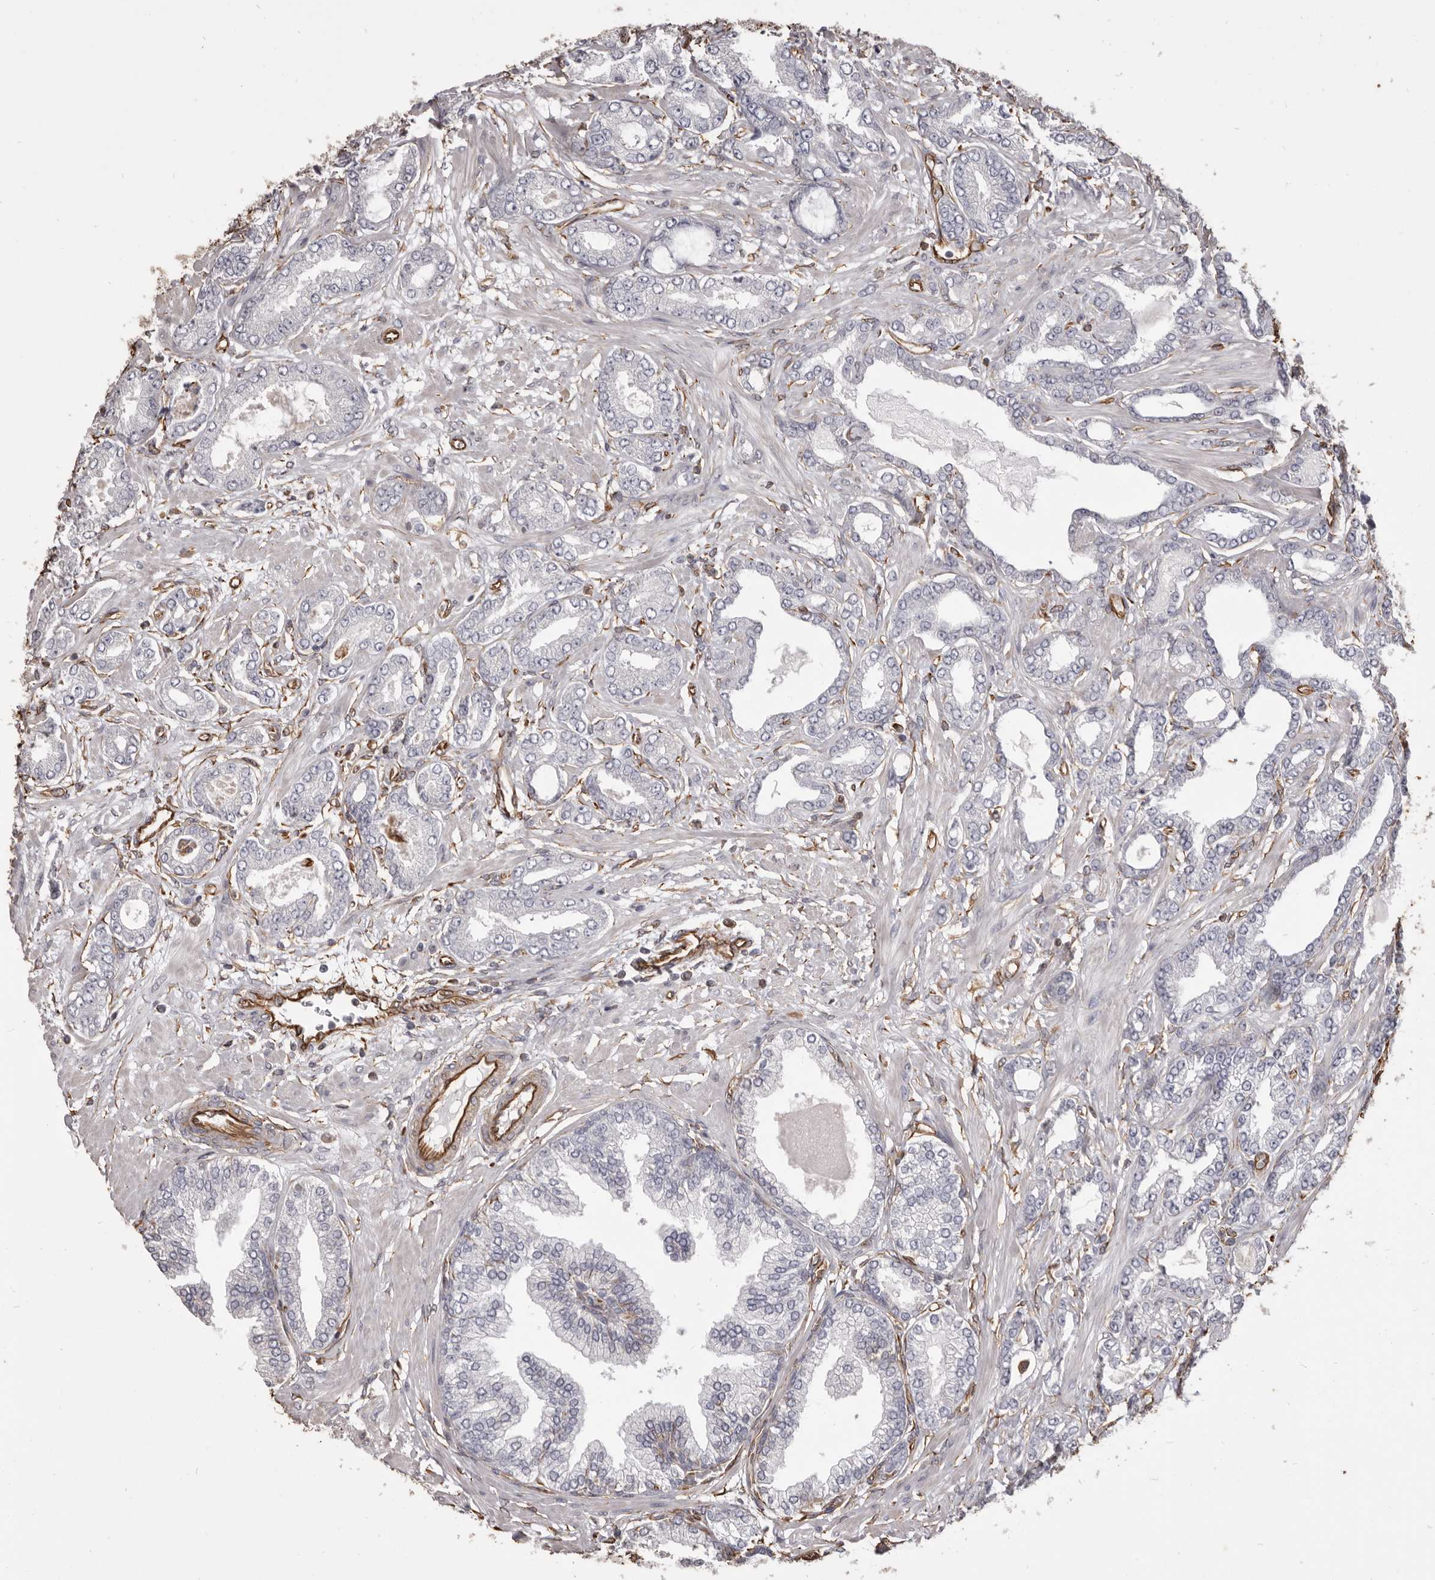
{"staining": {"intensity": "negative", "quantity": "none", "location": "none"}, "tissue": "prostate cancer", "cell_type": "Tumor cells", "image_type": "cancer", "snomed": [{"axis": "morphology", "description": "Adenocarcinoma, Low grade"}, {"axis": "topography", "description": "Prostate"}], "caption": "IHC of adenocarcinoma (low-grade) (prostate) shows no positivity in tumor cells. Brightfield microscopy of immunohistochemistry (IHC) stained with DAB (brown) and hematoxylin (blue), captured at high magnification.", "gene": "MTURN", "patient": {"sex": "male", "age": 63}}